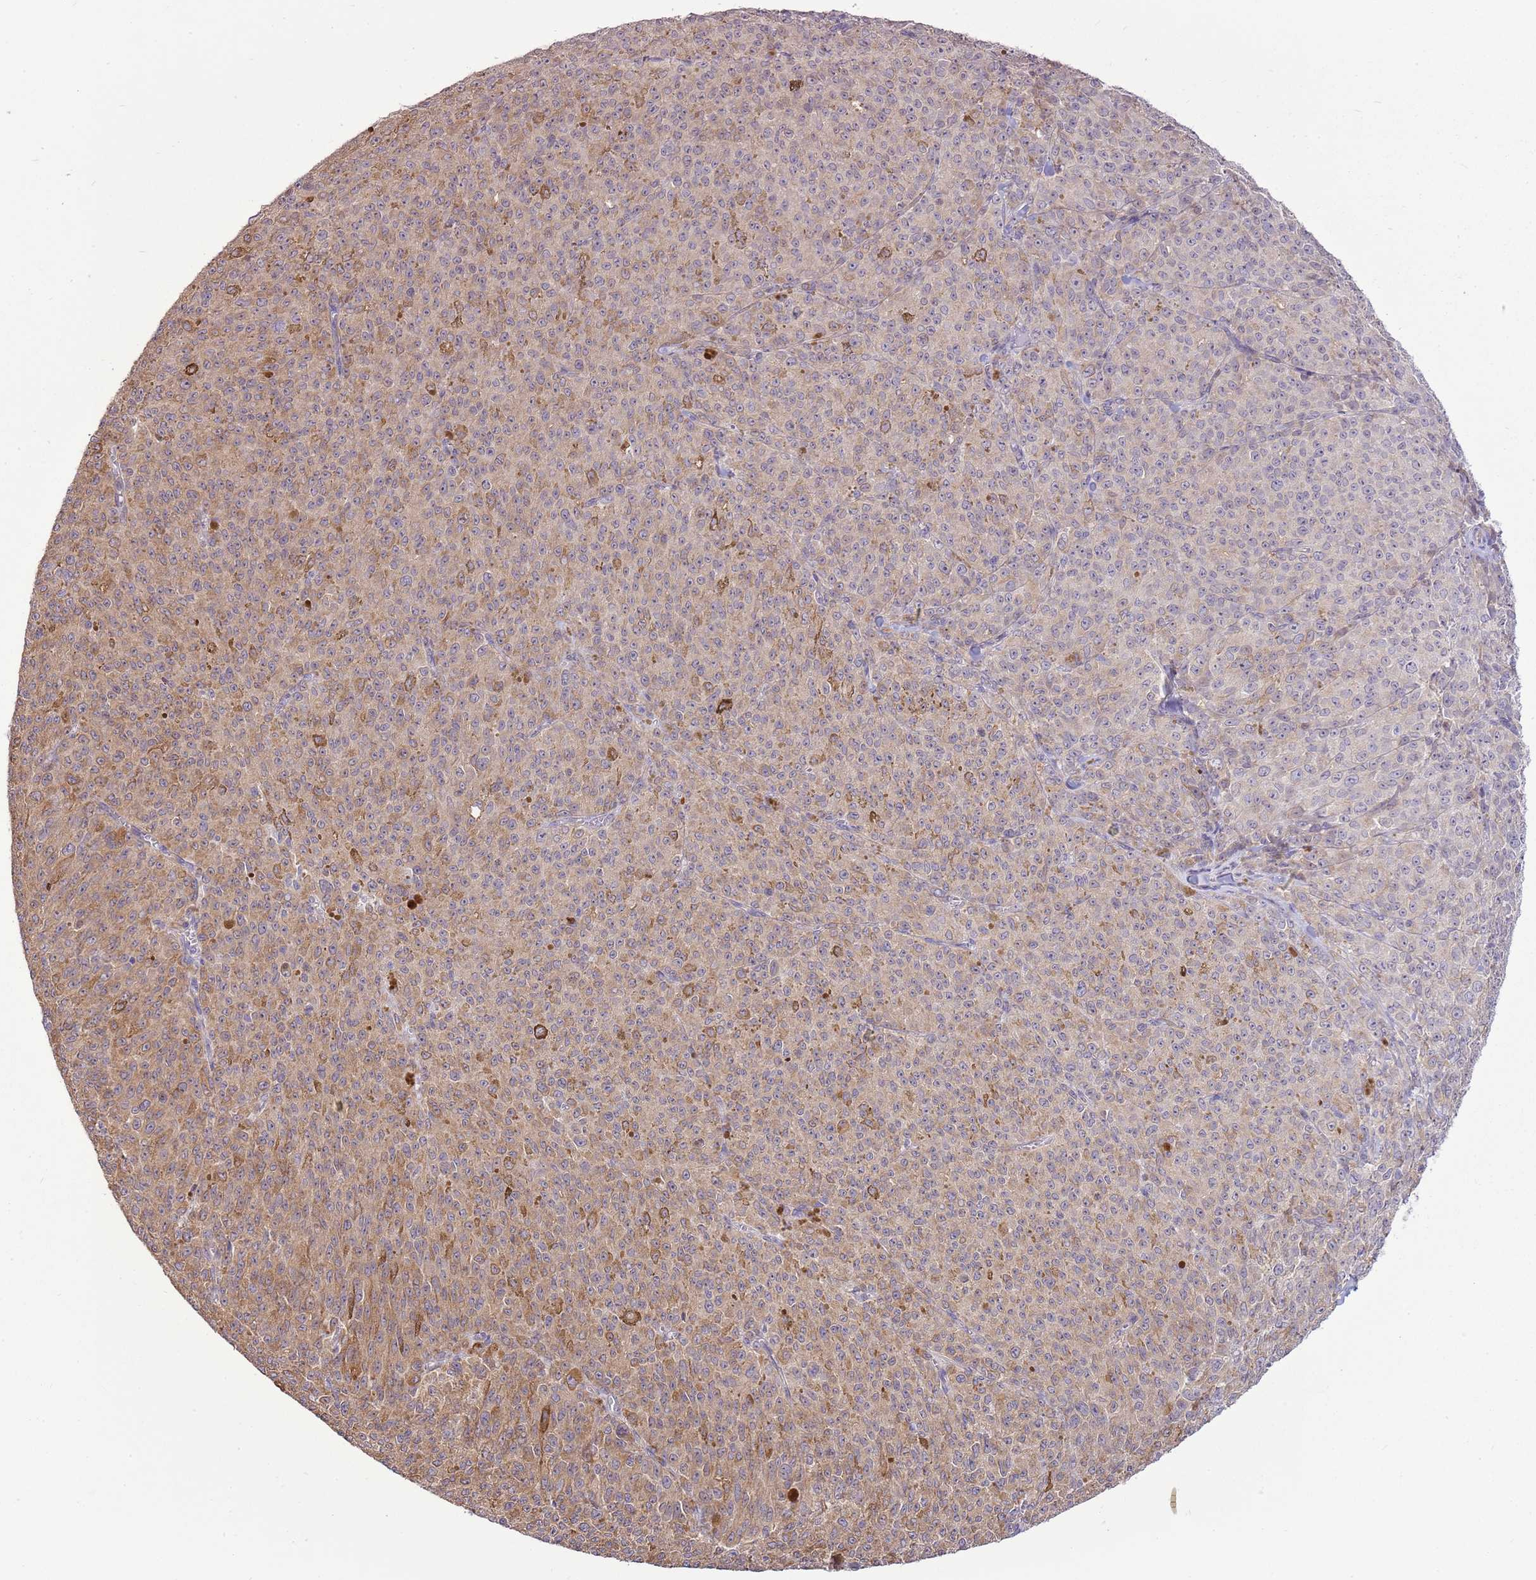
{"staining": {"intensity": "weak", "quantity": "25%-75%", "location": "cytoplasmic/membranous"}, "tissue": "melanoma", "cell_type": "Tumor cells", "image_type": "cancer", "snomed": [{"axis": "morphology", "description": "Malignant melanoma, NOS"}, {"axis": "topography", "description": "Skin"}], "caption": "Approximately 25%-75% of tumor cells in human melanoma reveal weak cytoplasmic/membranous protein expression as visualized by brown immunohistochemical staining.", "gene": "UGGT2", "patient": {"sex": "female", "age": 52}}